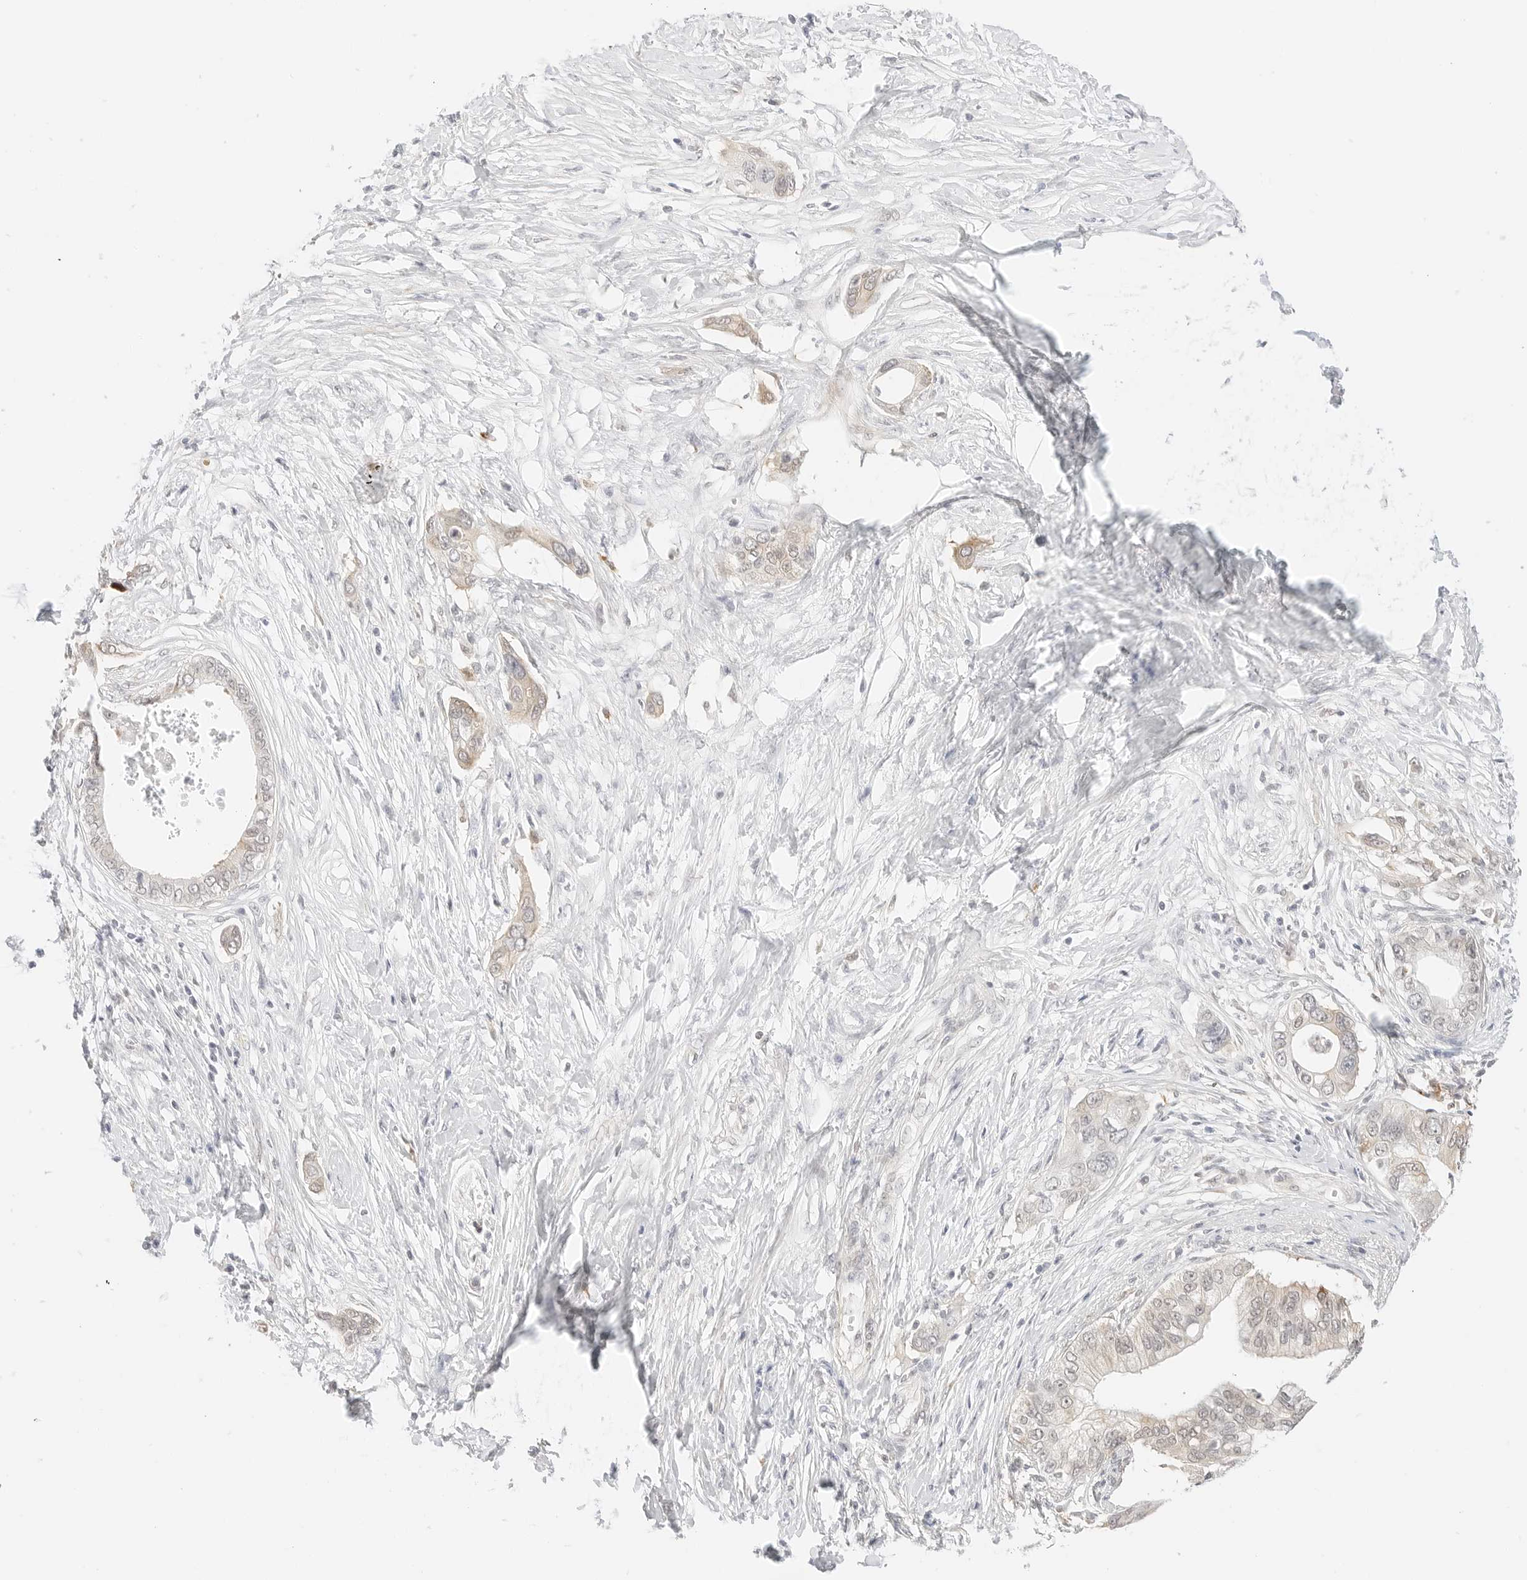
{"staining": {"intensity": "weak", "quantity": "25%-75%", "location": "cytoplasmic/membranous"}, "tissue": "pancreatic cancer", "cell_type": "Tumor cells", "image_type": "cancer", "snomed": [{"axis": "morphology", "description": "Normal tissue, NOS"}, {"axis": "morphology", "description": "Adenocarcinoma, NOS"}, {"axis": "topography", "description": "Pancreas"}, {"axis": "topography", "description": "Peripheral nerve tissue"}], "caption": "Protein staining of pancreatic adenocarcinoma tissue reveals weak cytoplasmic/membranous staining in about 25%-75% of tumor cells. Using DAB (brown) and hematoxylin (blue) stains, captured at high magnification using brightfield microscopy.", "gene": "TEKT2", "patient": {"sex": "male", "age": 59}}